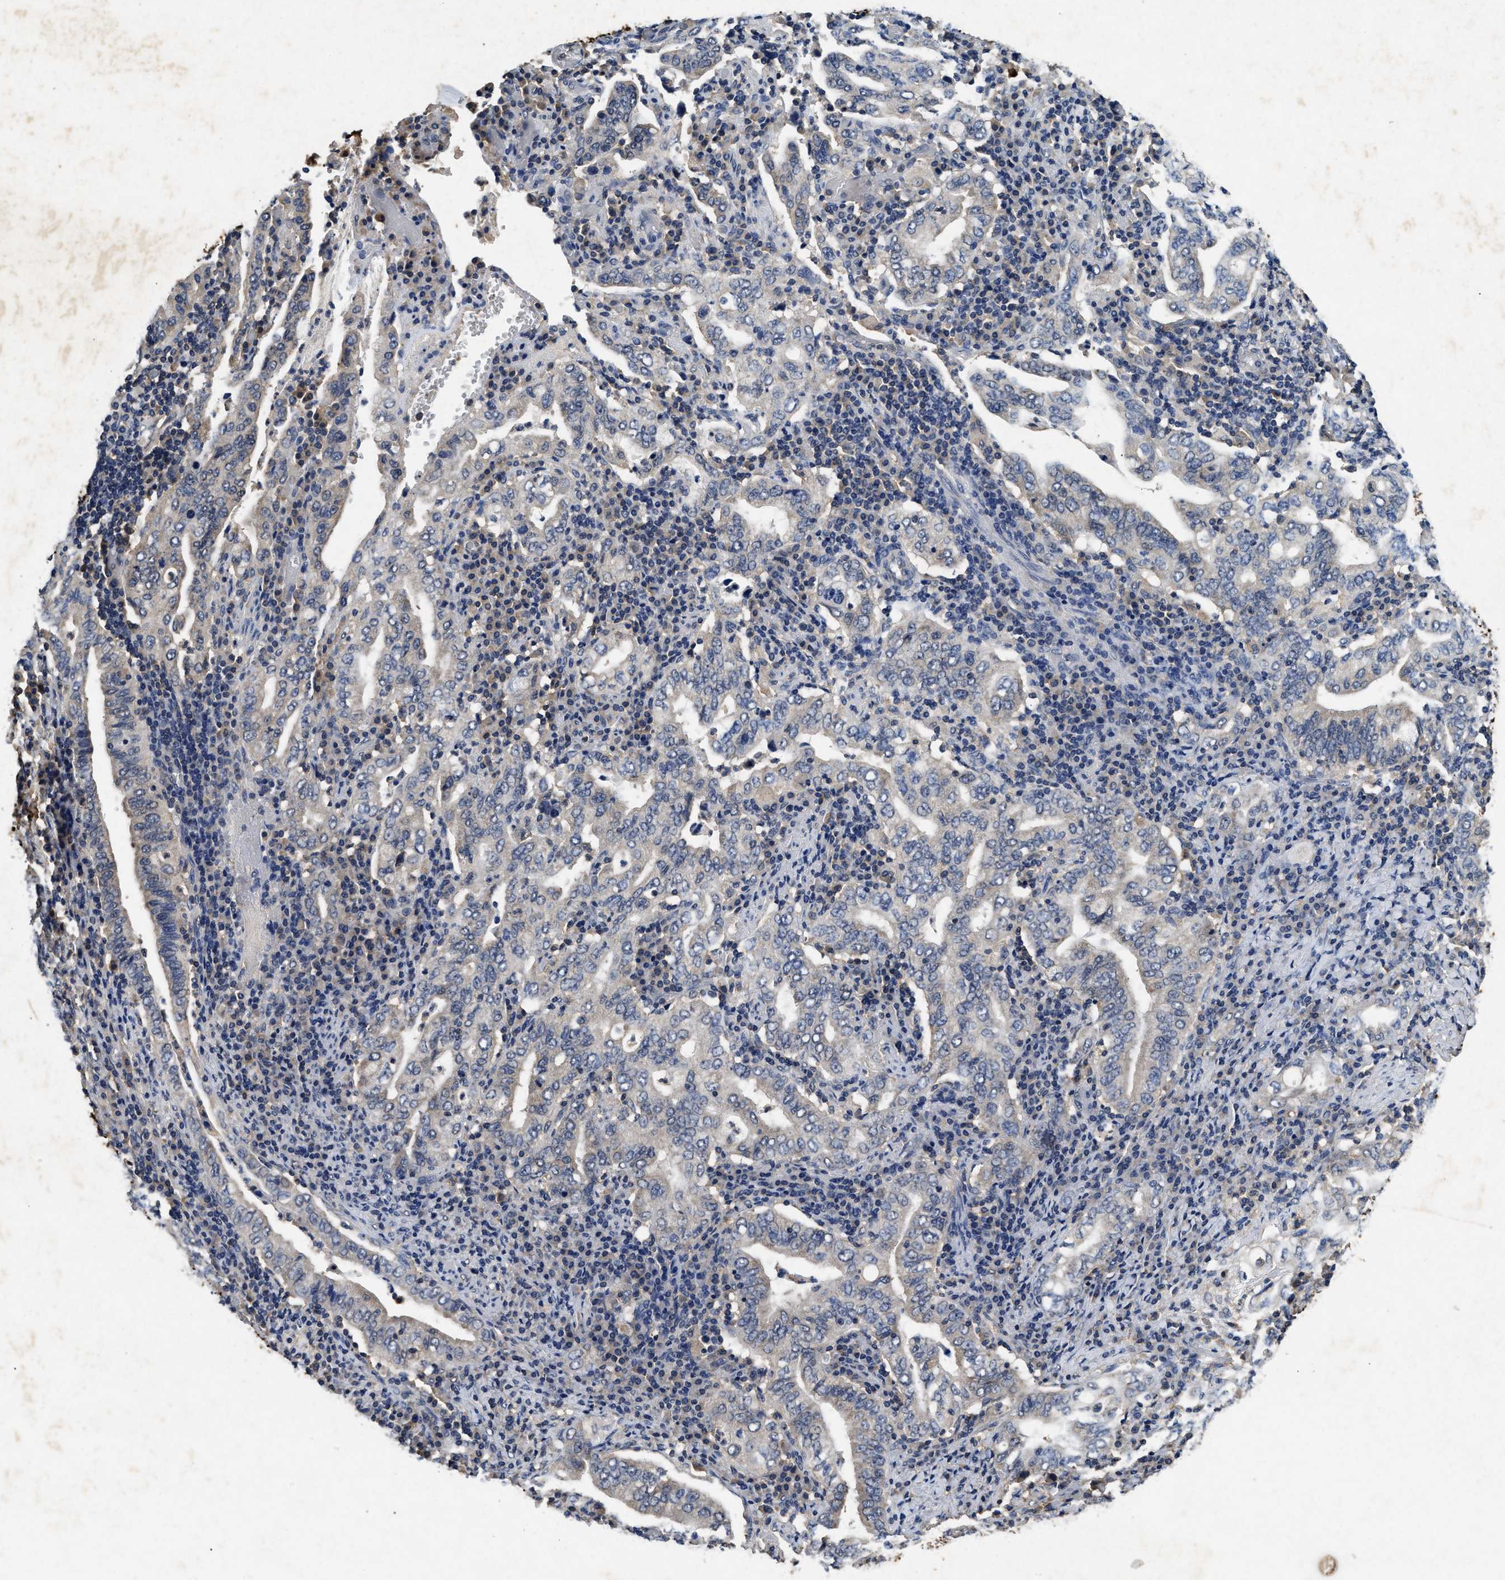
{"staining": {"intensity": "negative", "quantity": "none", "location": "none"}, "tissue": "stomach cancer", "cell_type": "Tumor cells", "image_type": "cancer", "snomed": [{"axis": "morphology", "description": "Normal tissue, NOS"}, {"axis": "morphology", "description": "Adenocarcinoma, NOS"}, {"axis": "topography", "description": "Esophagus"}, {"axis": "topography", "description": "Stomach, upper"}, {"axis": "topography", "description": "Peripheral nerve tissue"}], "caption": "High magnification brightfield microscopy of stomach cancer (adenocarcinoma) stained with DAB (brown) and counterstained with hematoxylin (blue): tumor cells show no significant expression.", "gene": "PDAP1", "patient": {"sex": "male", "age": 62}}